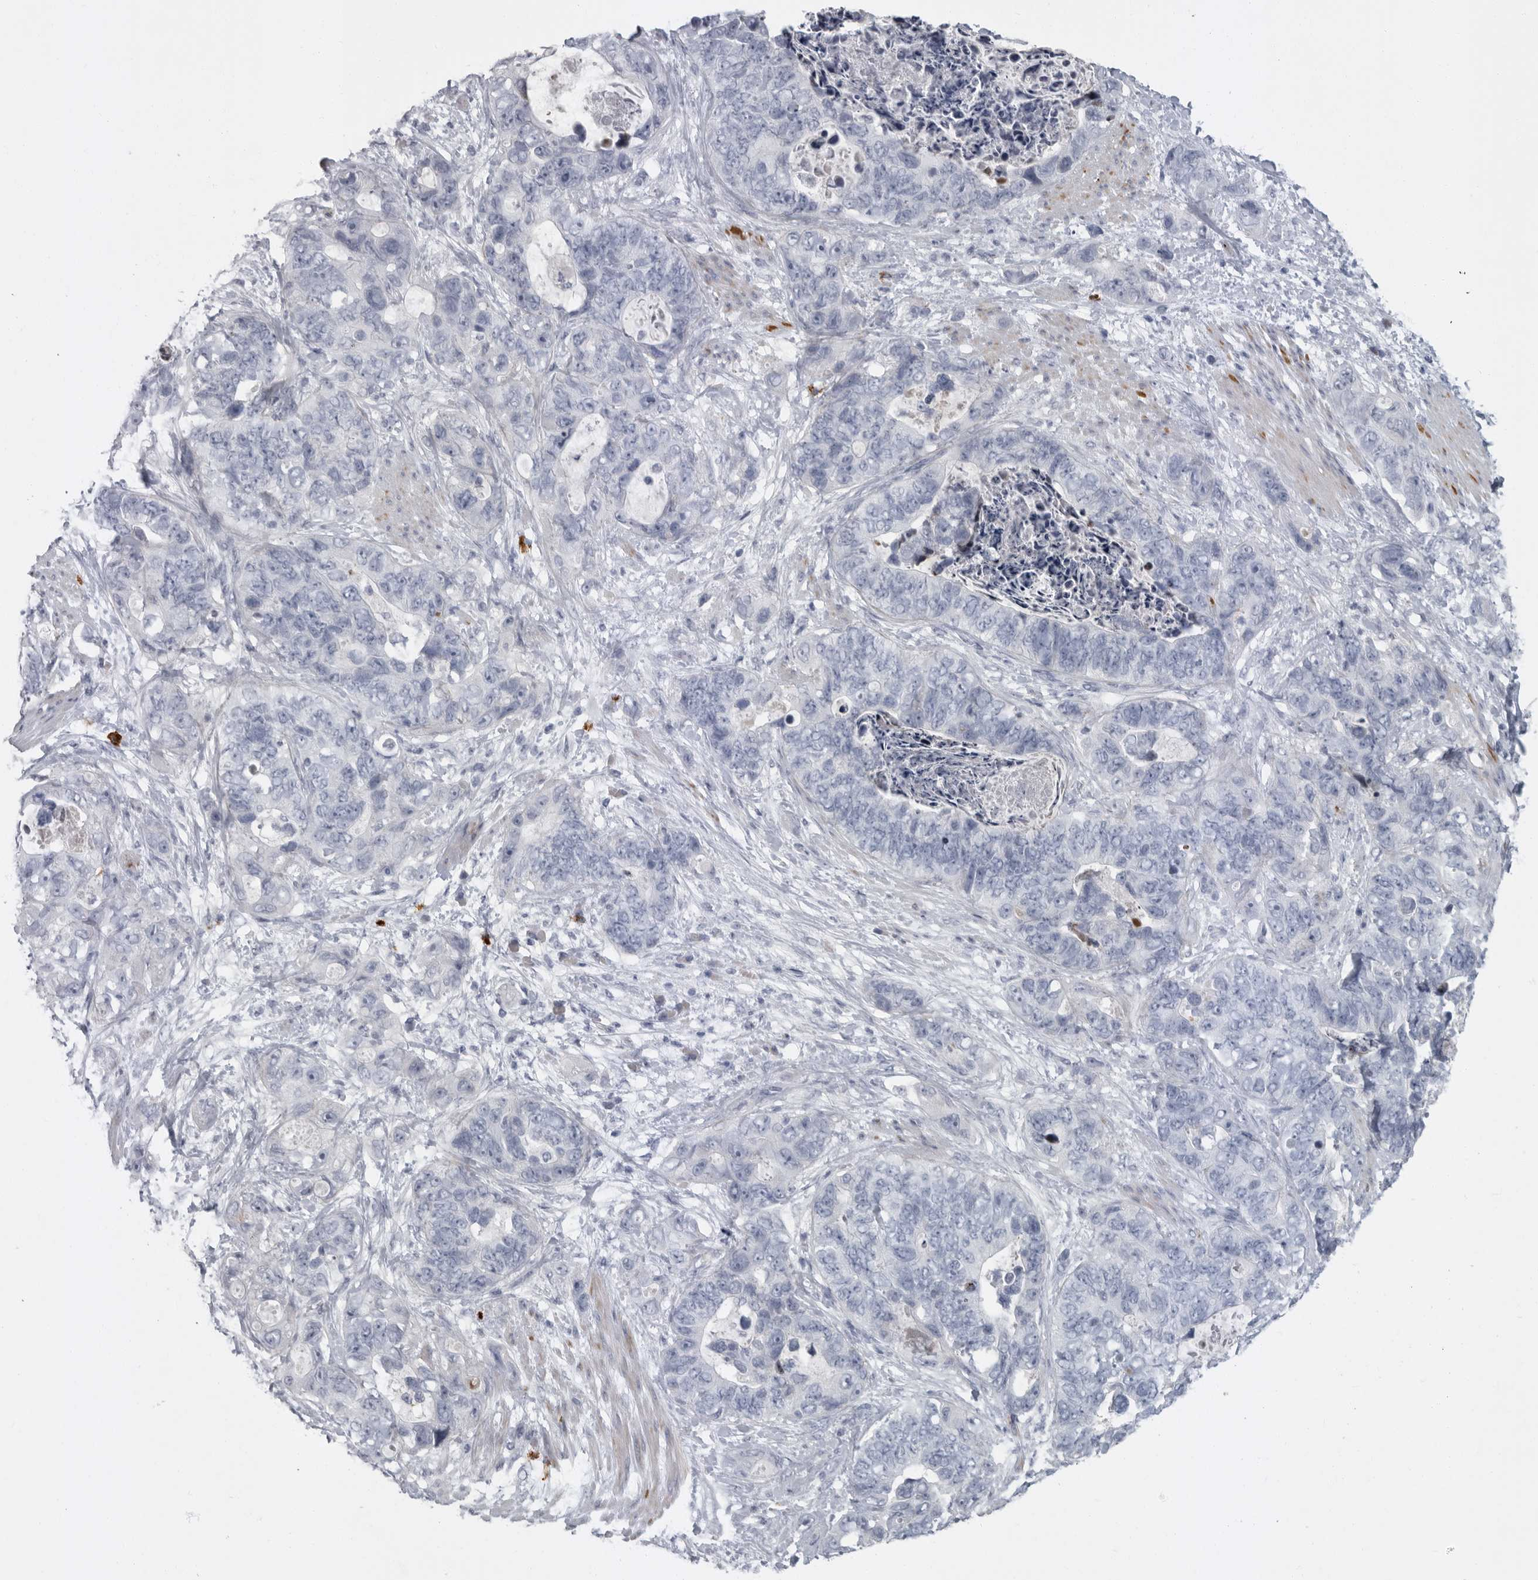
{"staining": {"intensity": "negative", "quantity": "none", "location": "none"}, "tissue": "stomach cancer", "cell_type": "Tumor cells", "image_type": "cancer", "snomed": [{"axis": "morphology", "description": "Normal tissue, NOS"}, {"axis": "morphology", "description": "Adenocarcinoma, NOS"}, {"axis": "topography", "description": "Stomach"}], "caption": "High magnification brightfield microscopy of stomach adenocarcinoma stained with DAB (3,3'-diaminobenzidine) (brown) and counterstained with hematoxylin (blue): tumor cells show no significant staining. (DAB (3,3'-diaminobenzidine) immunohistochemistry (IHC) visualized using brightfield microscopy, high magnification).", "gene": "SLC25A39", "patient": {"sex": "female", "age": 89}}